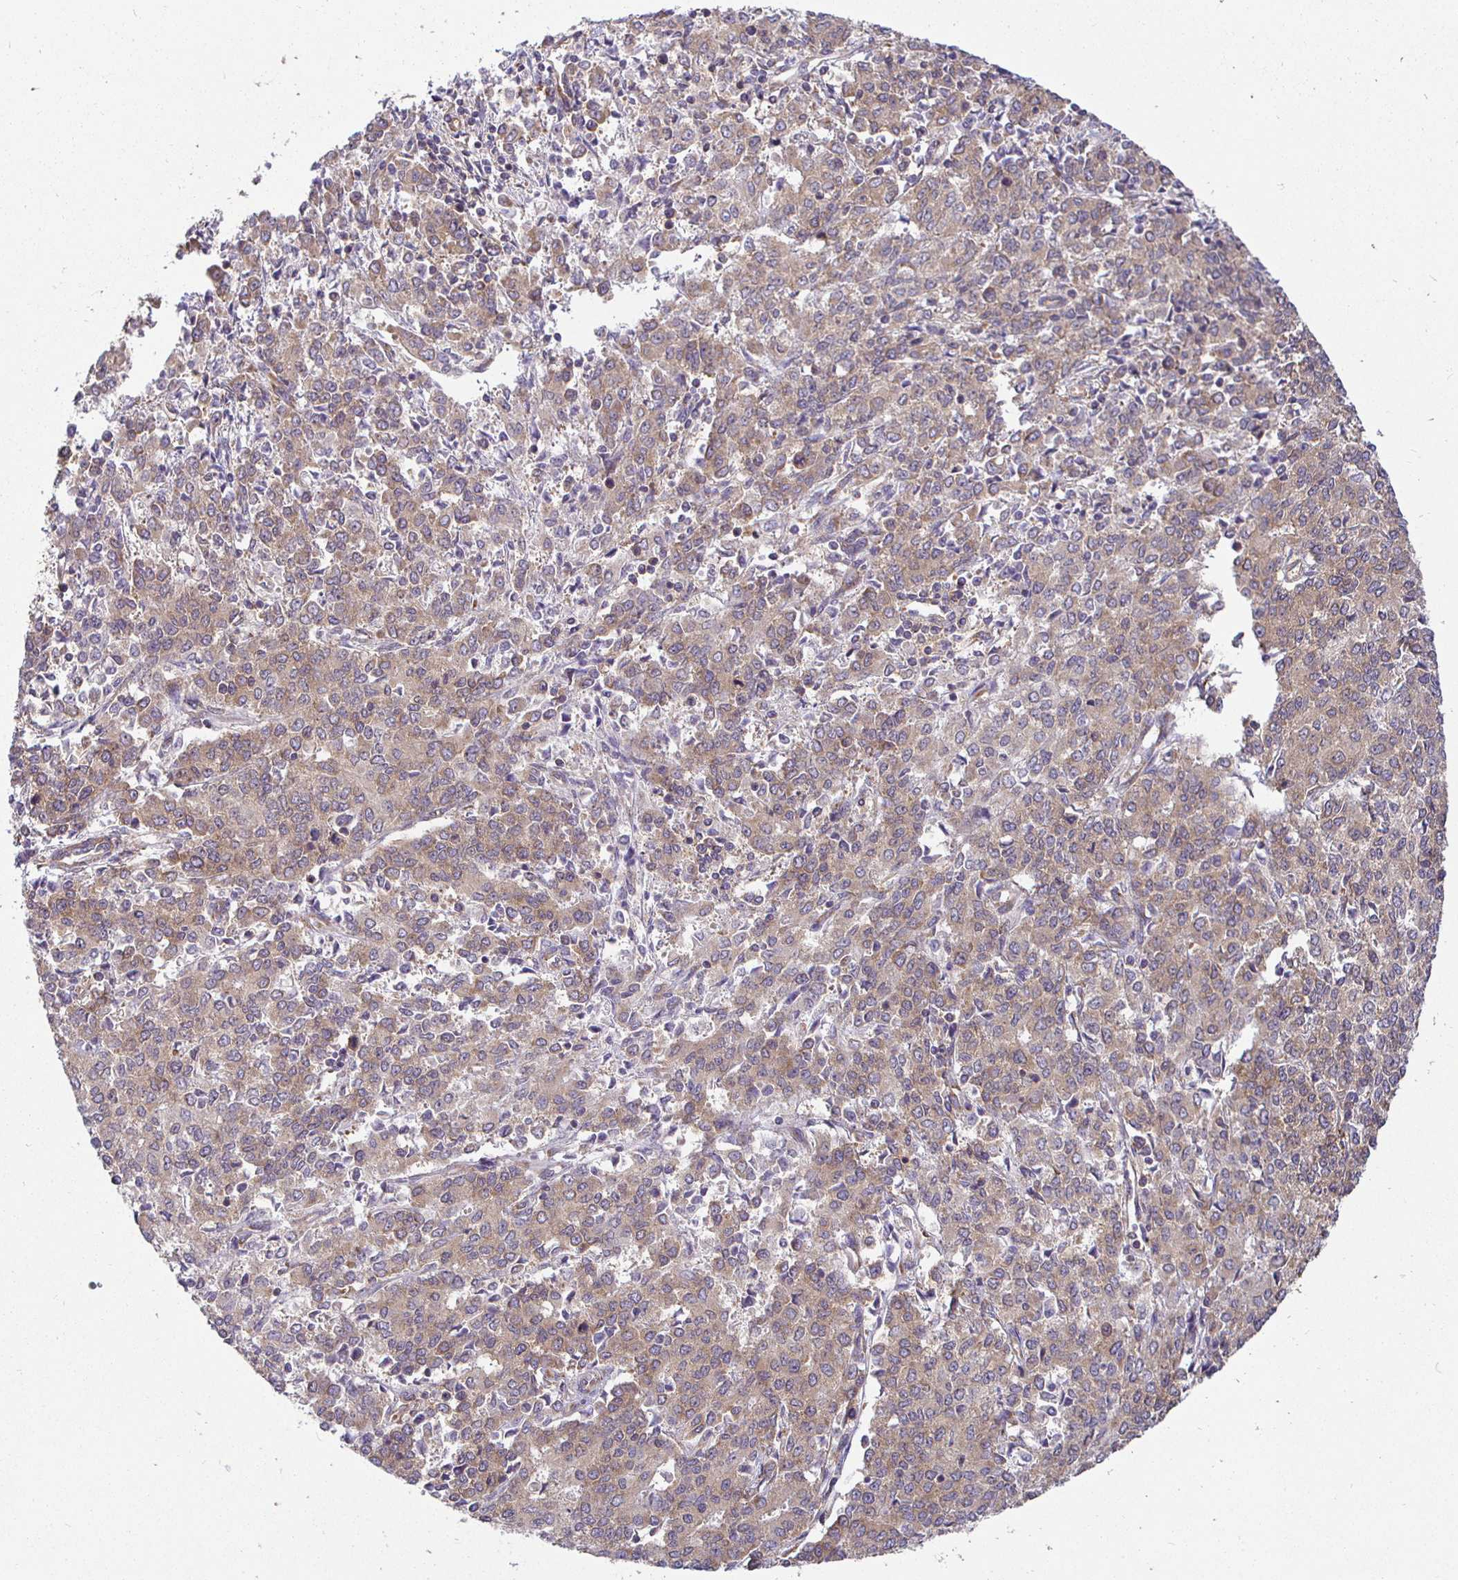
{"staining": {"intensity": "moderate", "quantity": "25%-75%", "location": "cytoplasmic/membranous"}, "tissue": "endometrial cancer", "cell_type": "Tumor cells", "image_type": "cancer", "snomed": [{"axis": "morphology", "description": "Adenocarcinoma, NOS"}, {"axis": "topography", "description": "Endometrium"}], "caption": "Immunohistochemical staining of human endometrial cancer displays medium levels of moderate cytoplasmic/membranous staining in approximately 25%-75% of tumor cells.", "gene": "IRAK1", "patient": {"sex": "female", "age": 50}}